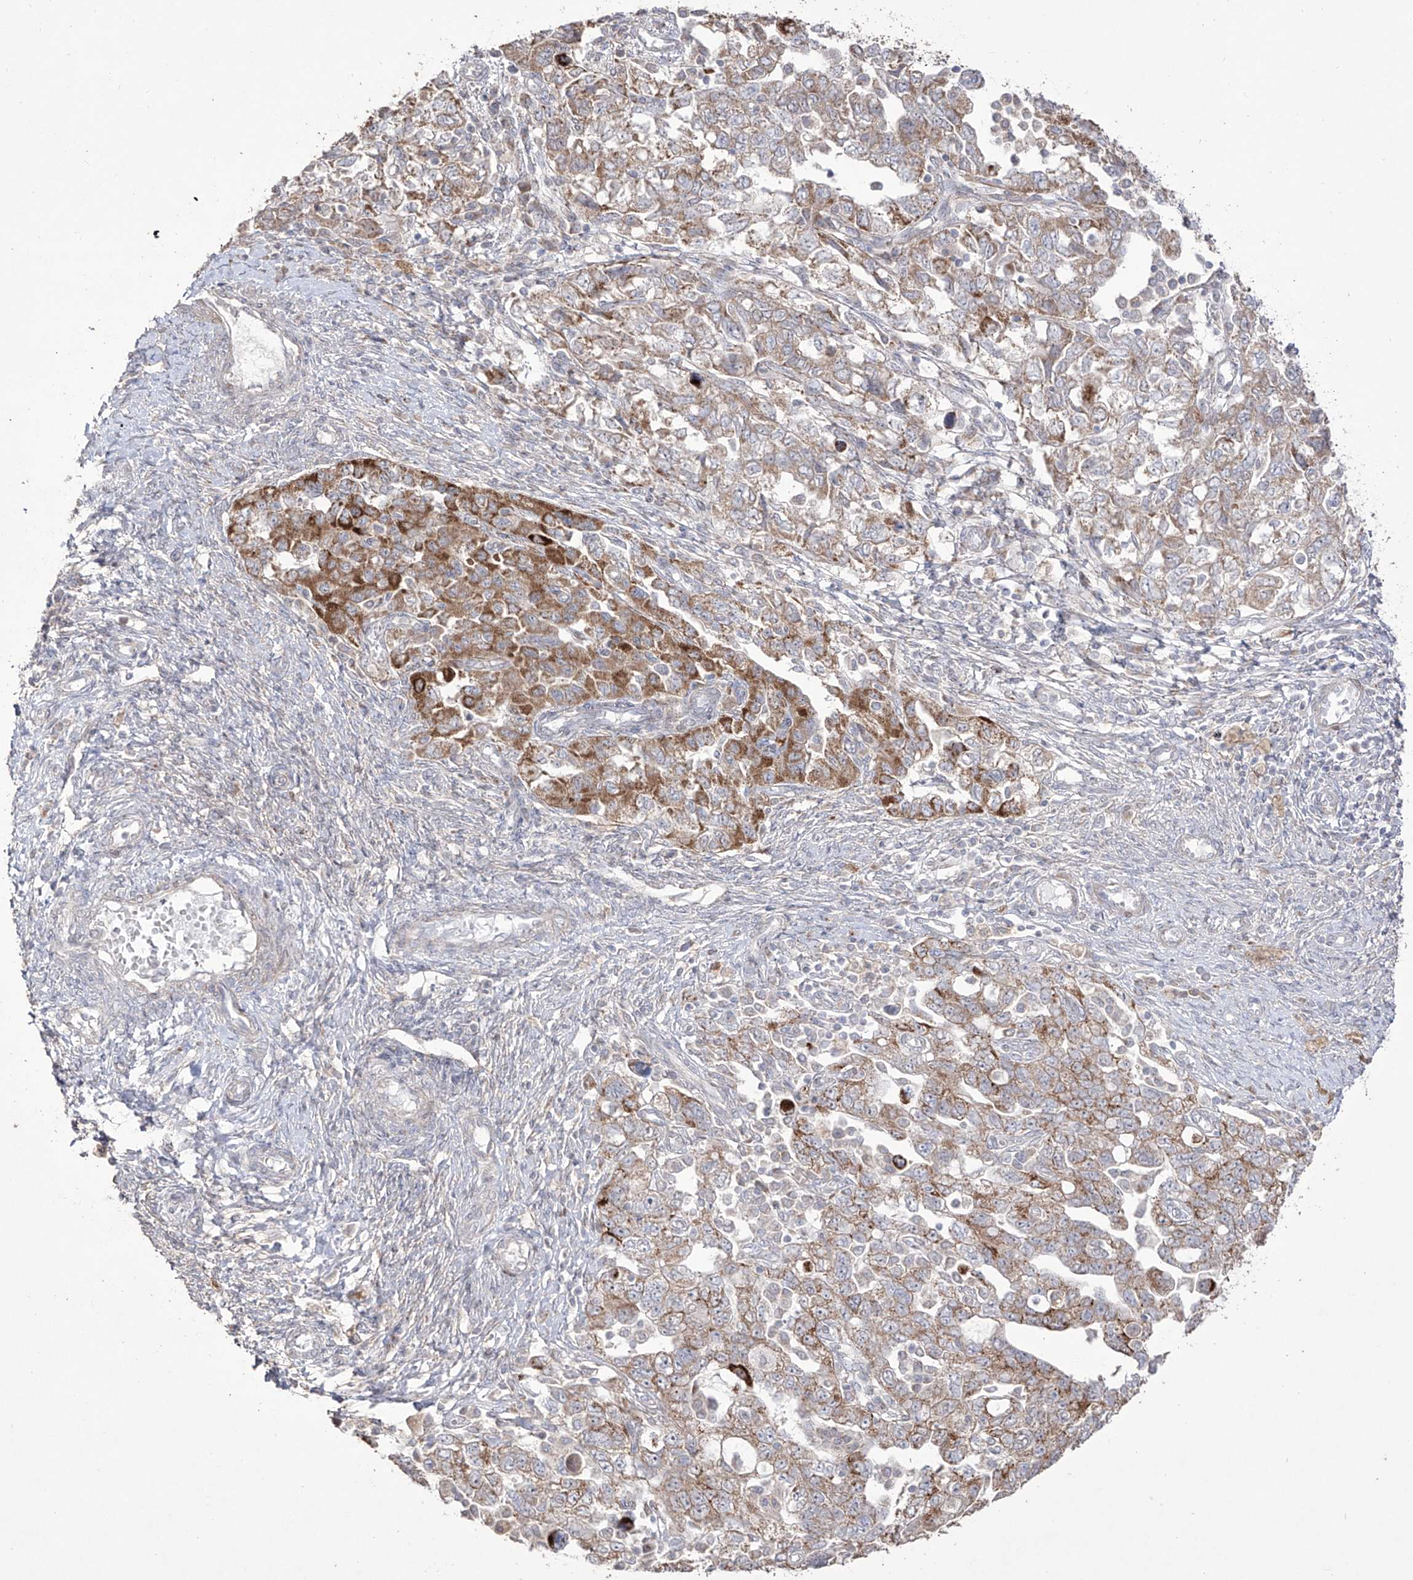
{"staining": {"intensity": "moderate", "quantity": "25%-75%", "location": "cytoplasmic/membranous"}, "tissue": "ovarian cancer", "cell_type": "Tumor cells", "image_type": "cancer", "snomed": [{"axis": "morphology", "description": "Carcinoma, NOS"}, {"axis": "morphology", "description": "Cystadenocarcinoma, serous, NOS"}, {"axis": "topography", "description": "Ovary"}], "caption": "High-power microscopy captured an immunohistochemistry (IHC) micrograph of ovarian cancer, revealing moderate cytoplasmic/membranous expression in approximately 25%-75% of tumor cells.", "gene": "YKT6", "patient": {"sex": "female", "age": 69}}